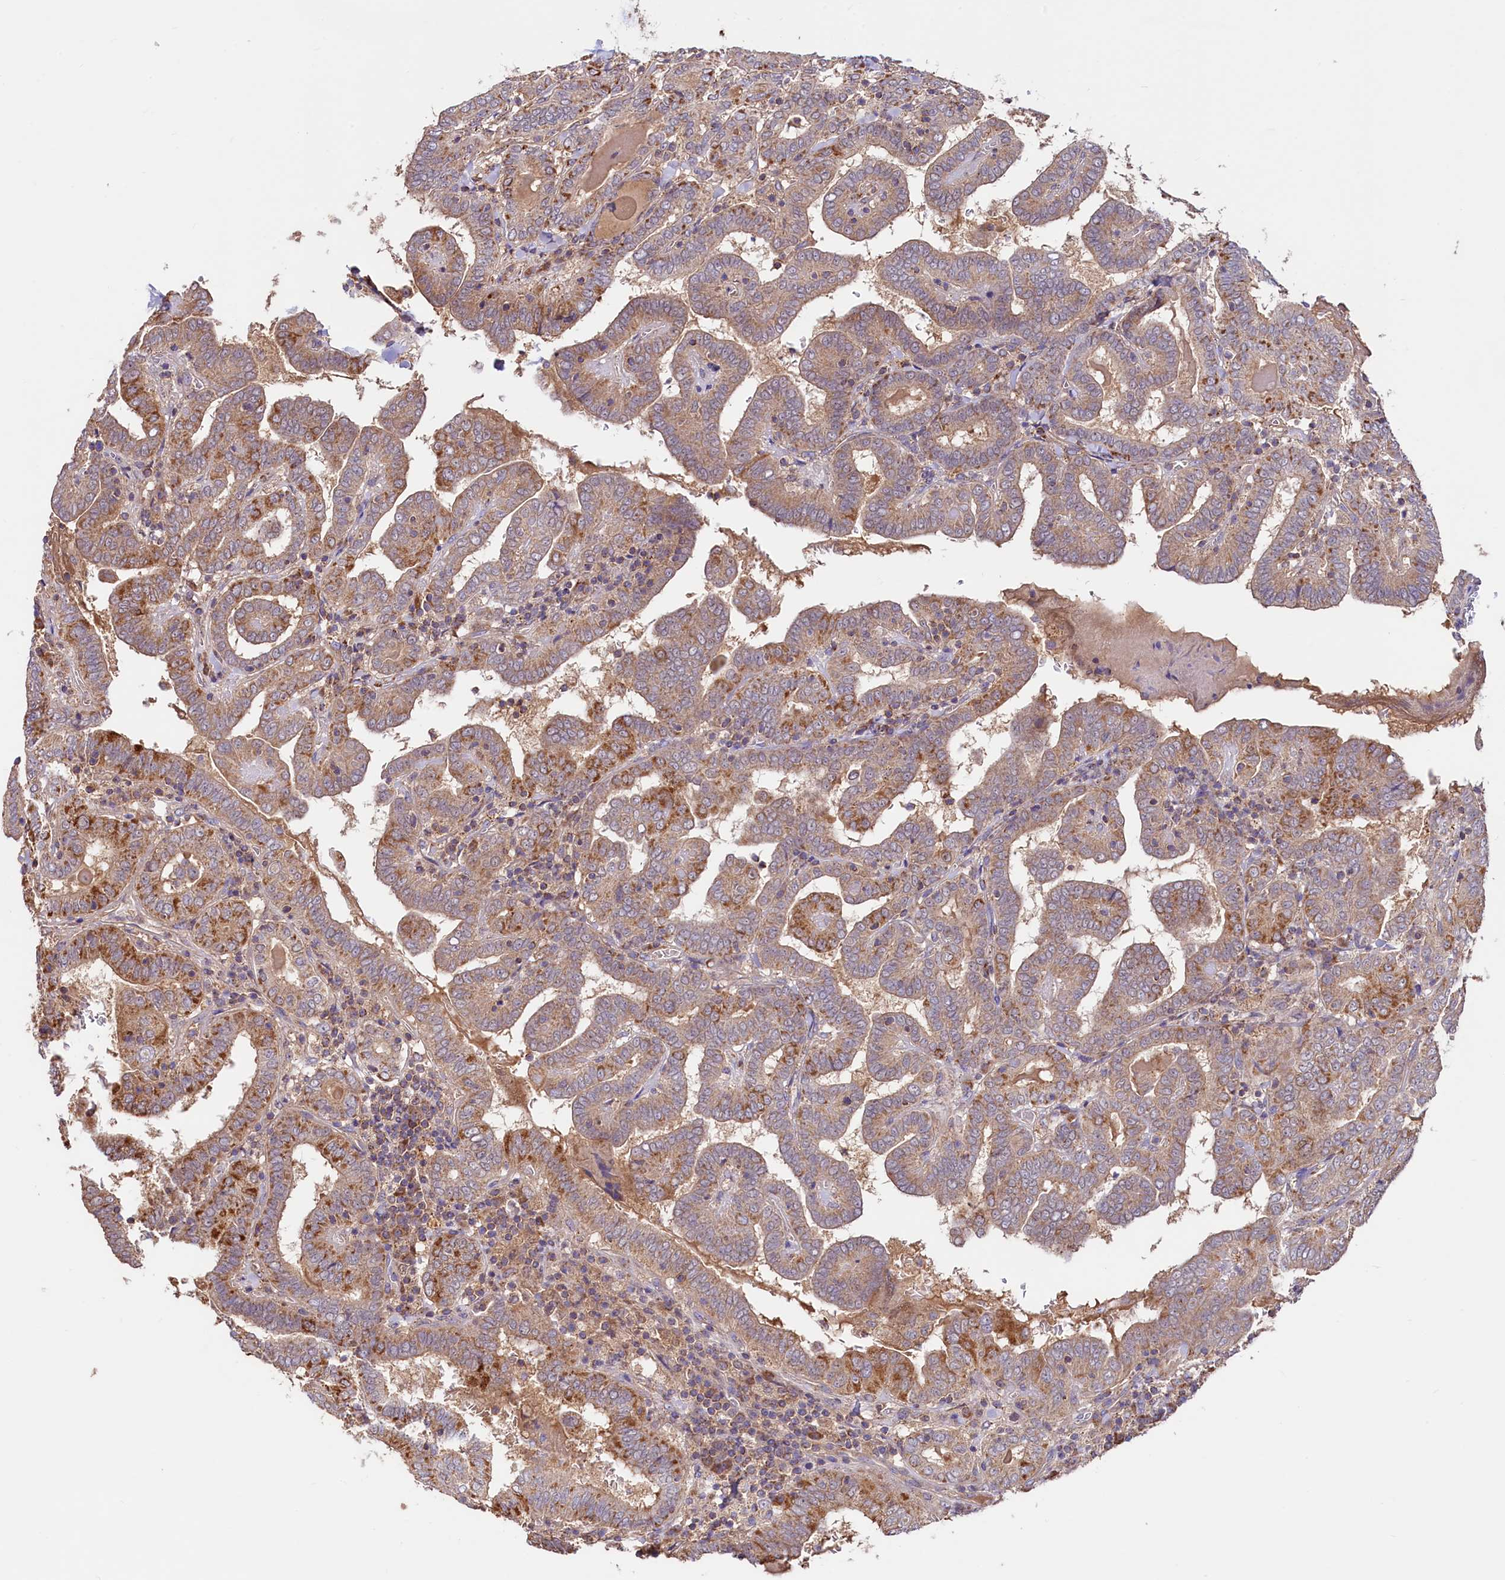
{"staining": {"intensity": "moderate", "quantity": ">75%", "location": "cytoplasmic/membranous"}, "tissue": "thyroid cancer", "cell_type": "Tumor cells", "image_type": "cancer", "snomed": [{"axis": "morphology", "description": "Papillary adenocarcinoma, NOS"}, {"axis": "topography", "description": "Thyroid gland"}], "caption": "Protein expression analysis of papillary adenocarcinoma (thyroid) demonstrates moderate cytoplasmic/membranous positivity in approximately >75% of tumor cells.", "gene": "CIAO3", "patient": {"sex": "female", "age": 72}}